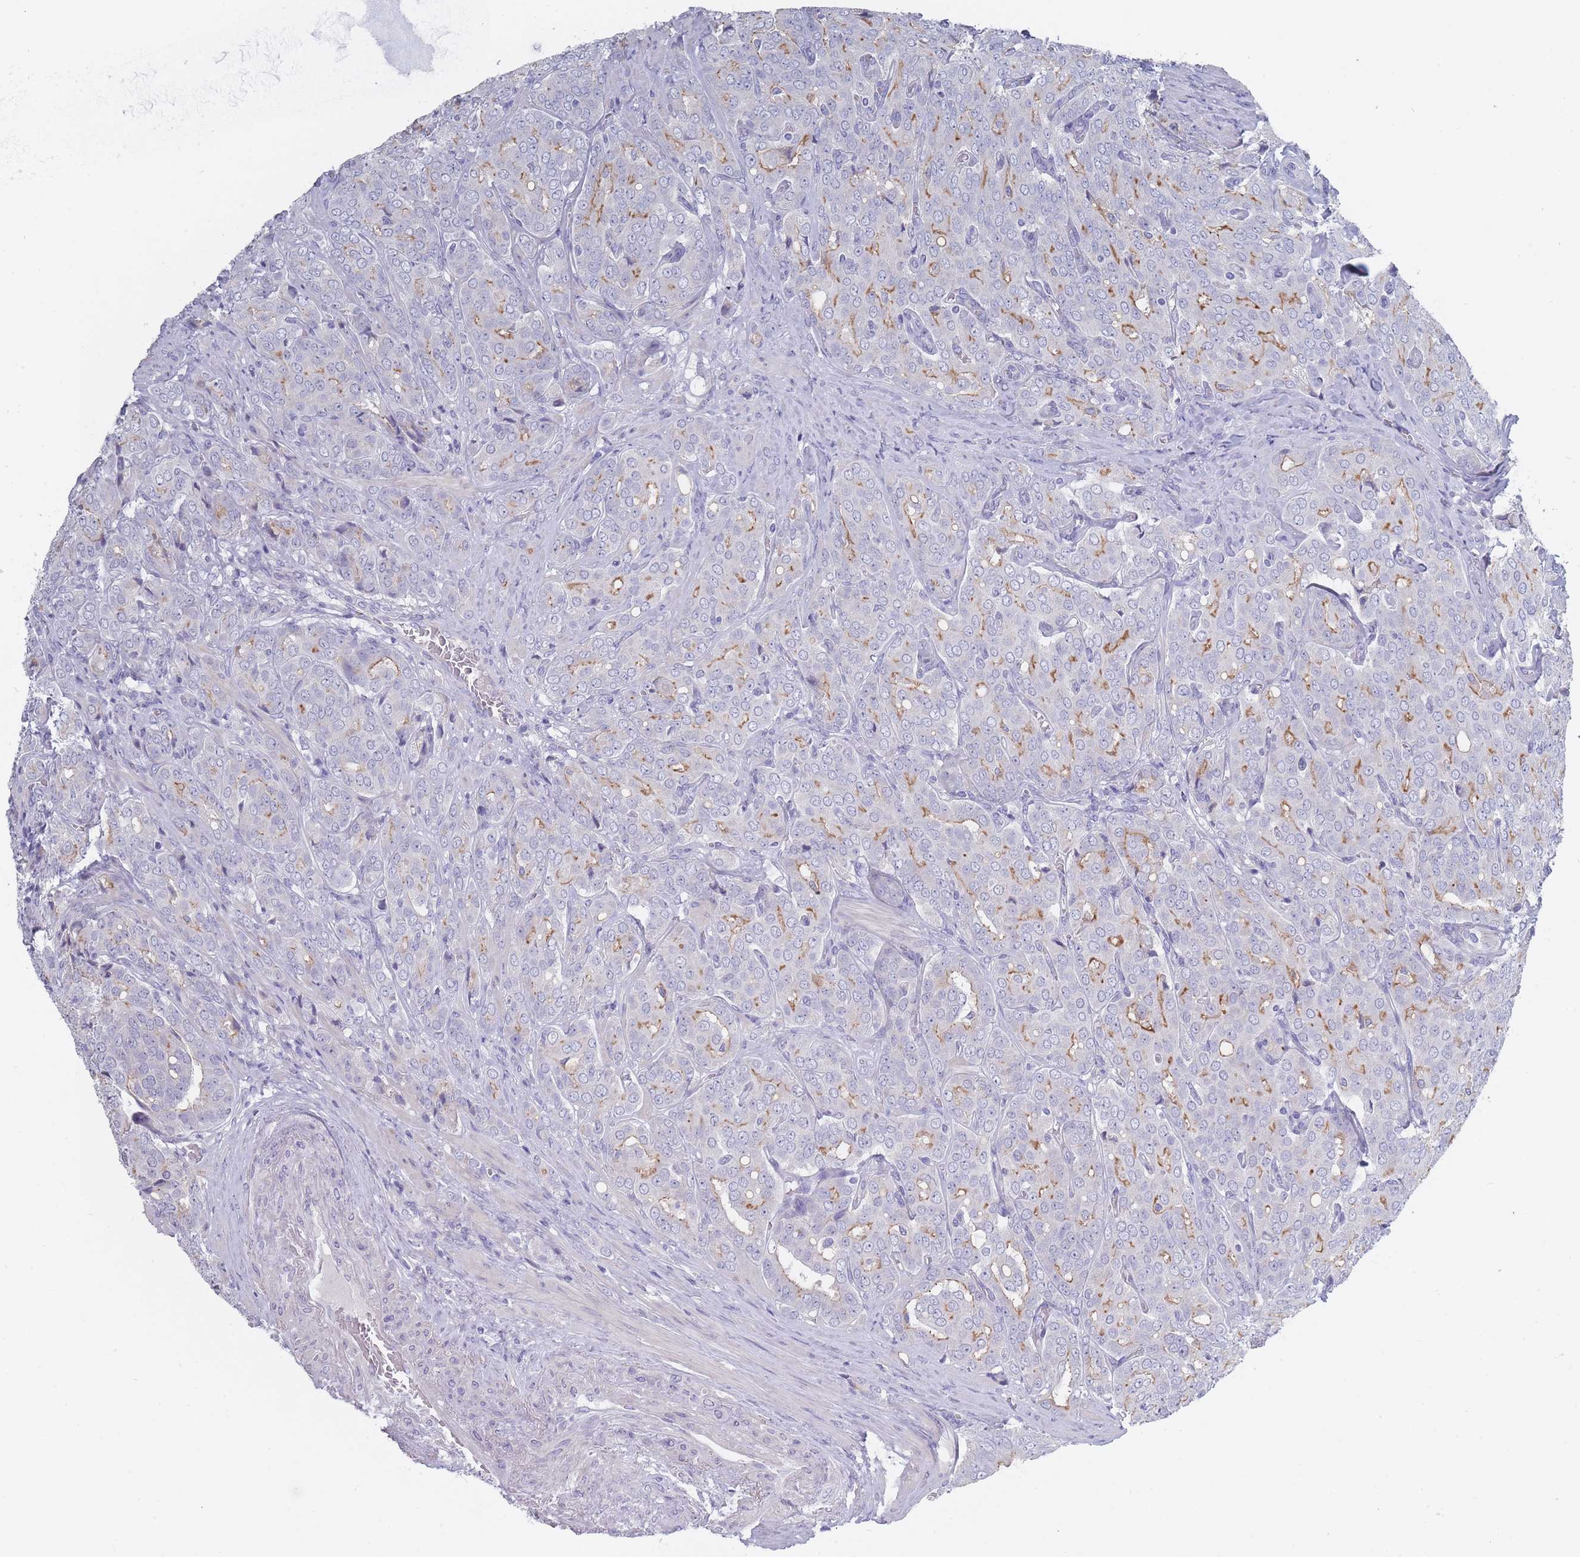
{"staining": {"intensity": "moderate", "quantity": "<25%", "location": "cytoplasmic/membranous"}, "tissue": "prostate cancer", "cell_type": "Tumor cells", "image_type": "cancer", "snomed": [{"axis": "morphology", "description": "Adenocarcinoma, High grade"}, {"axis": "topography", "description": "Prostate"}], "caption": "Prostate cancer (adenocarcinoma (high-grade)) was stained to show a protein in brown. There is low levels of moderate cytoplasmic/membranous expression in about <25% of tumor cells.", "gene": "PIGU", "patient": {"sex": "male", "age": 68}}